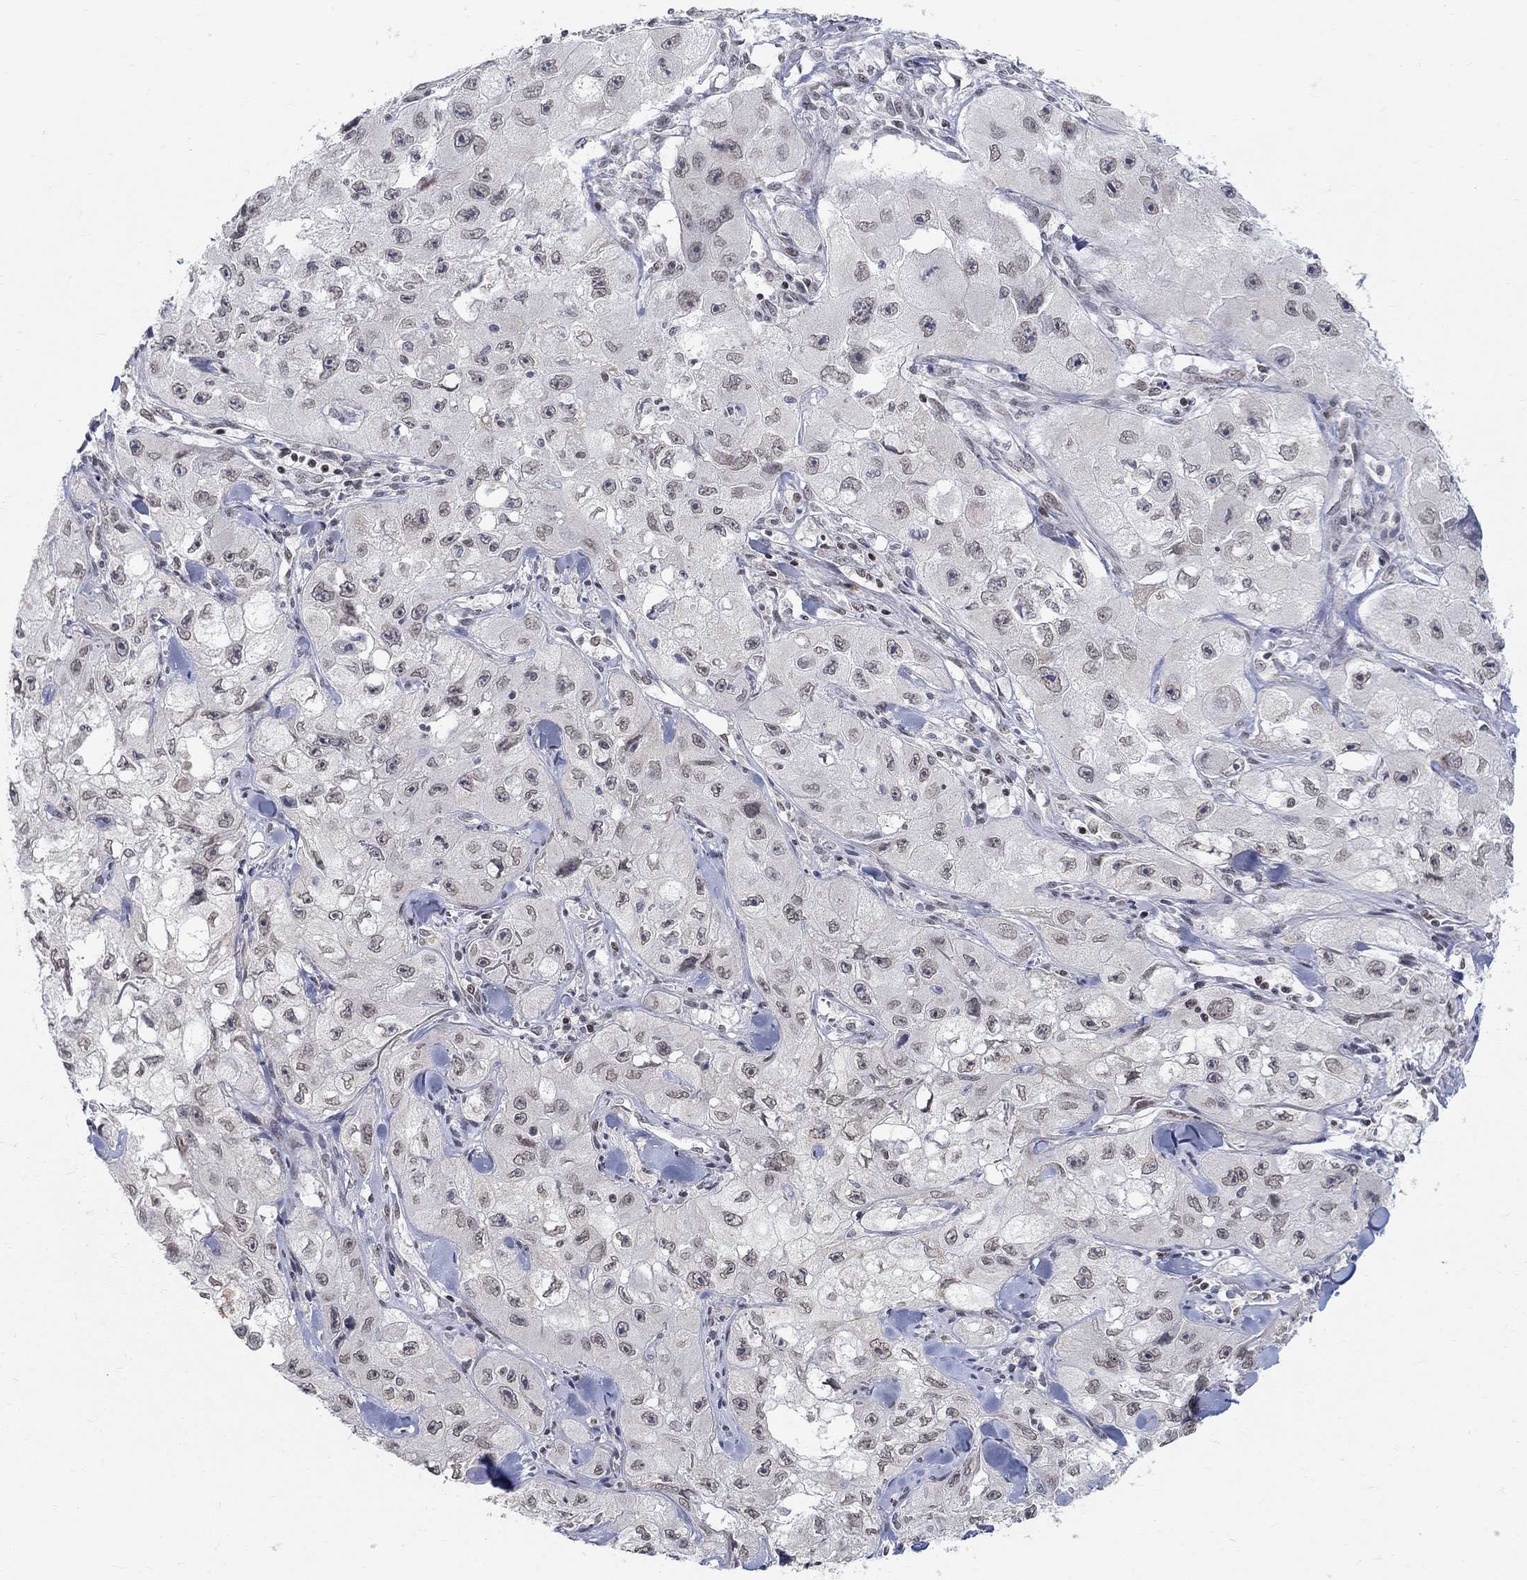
{"staining": {"intensity": "negative", "quantity": "none", "location": "none"}, "tissue": "skin cancer", "cell_type": "Tumor cells", "image_type": "cancer", "snomed": [{"axis": "morphology", "description": "Squamous cell carcinoma, NOS"}, {"axis": "topography", "description": "Skin"}, {"axis": "topography", "description": "Subcutis"}], "caption": "The immunohistochemistry (IHC) histopathology image has no significant staining in tumor cells of skin squamous cell carcinoma tissue. (DAB immunohistochemistry (IHC), high magnification).", "gene": "KLF12", "patient": {"sex": "male", "age": 73}}